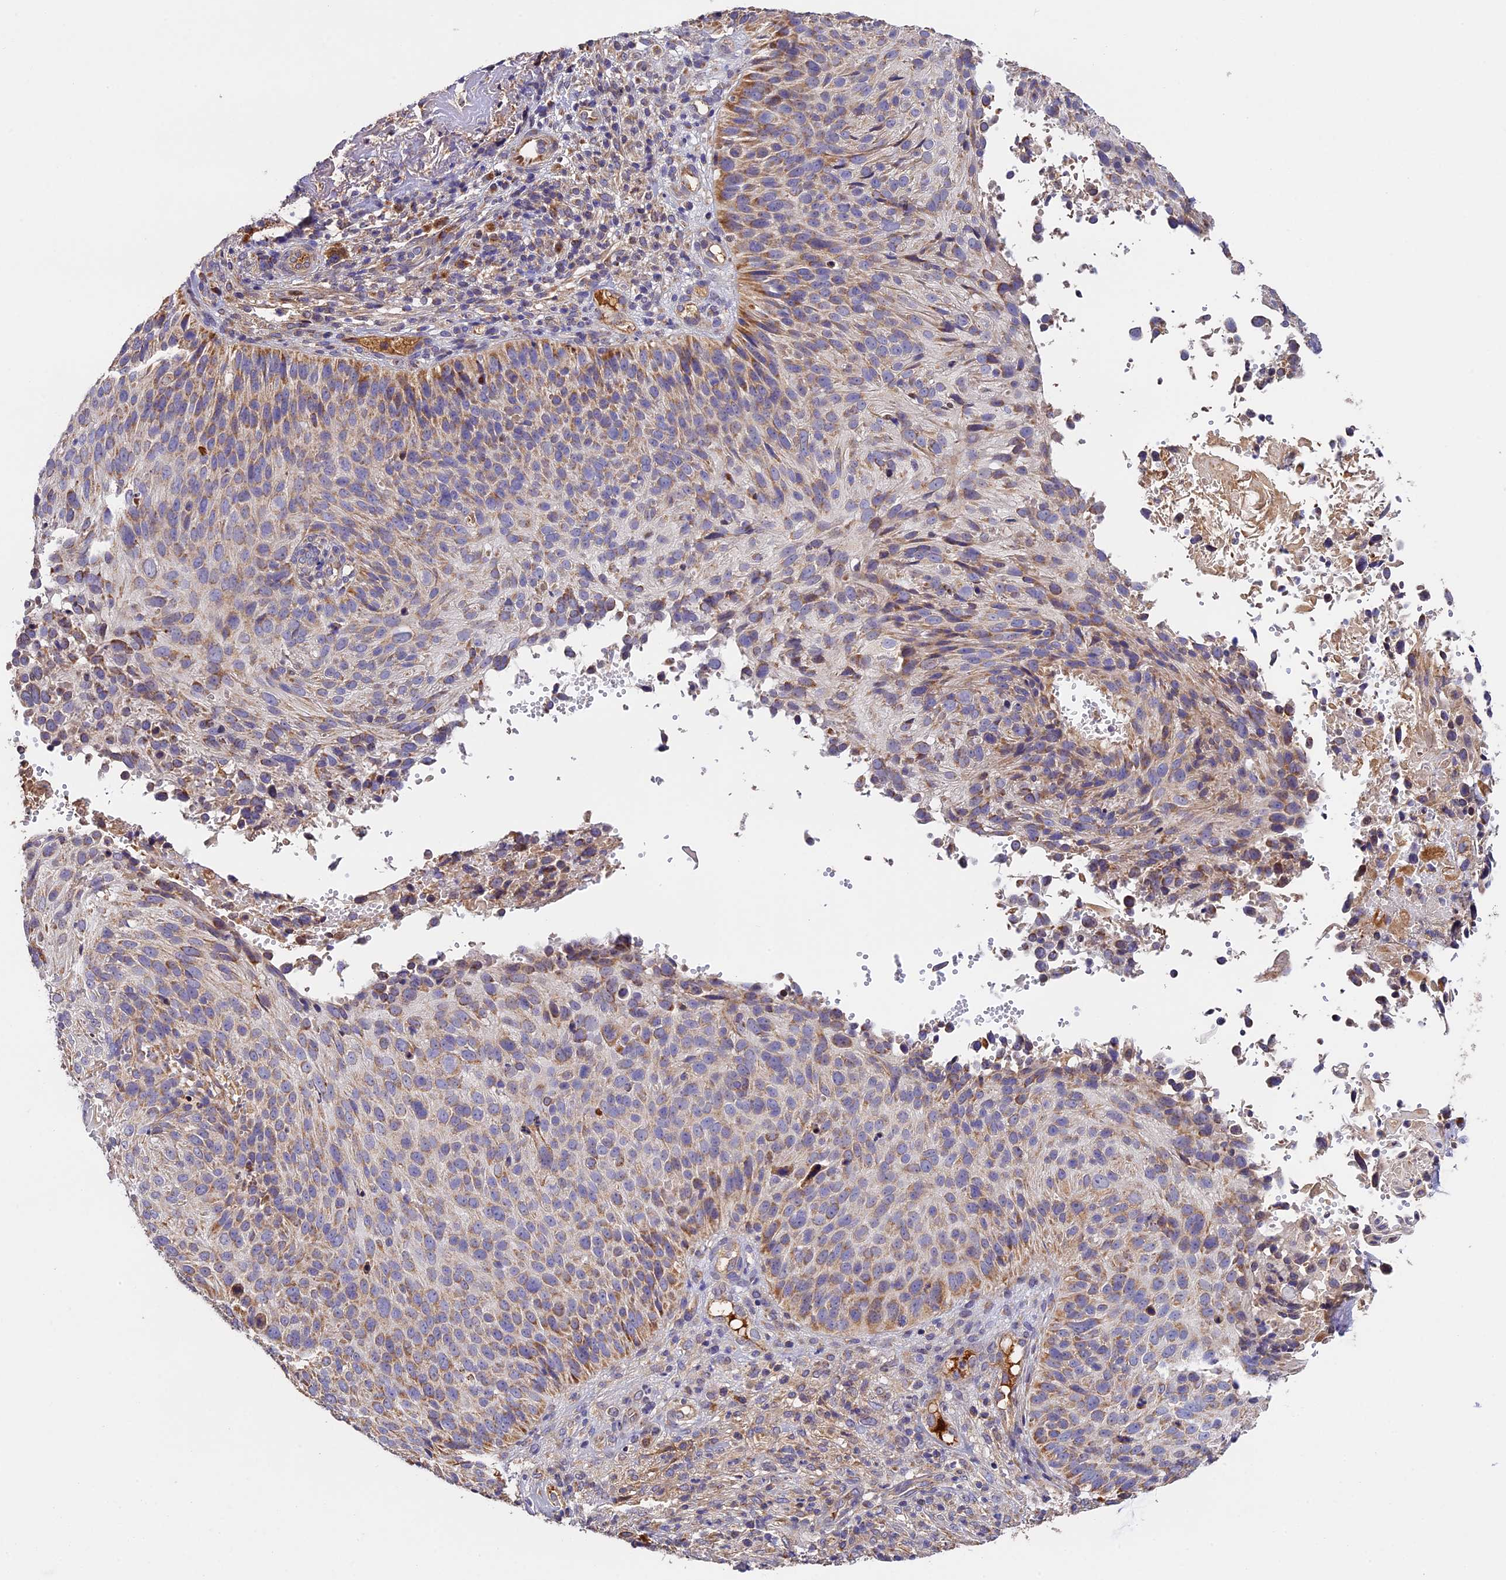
{"staining": {"intensity": "moderate", "quantity": ">75%", "location": "cytoplasmic/membranous"}, "tissue": "cervical cancer", "cell_type": "Tumor cells", "image_type": "cancer", "snomed": [{"axis": "morphology", "description": "Squamous cell carcinoma, NOS"}, {"axis": "topography", "description": "Cervix"}], "caption": "A brown stain highlights moderate cytoplasmic/membranous positivity of a protein in cervical cancer (squamous cell carcinoma) tumor cells.", "gene": "OCEL1", "patient": {"sex": "female", "age": 74}}